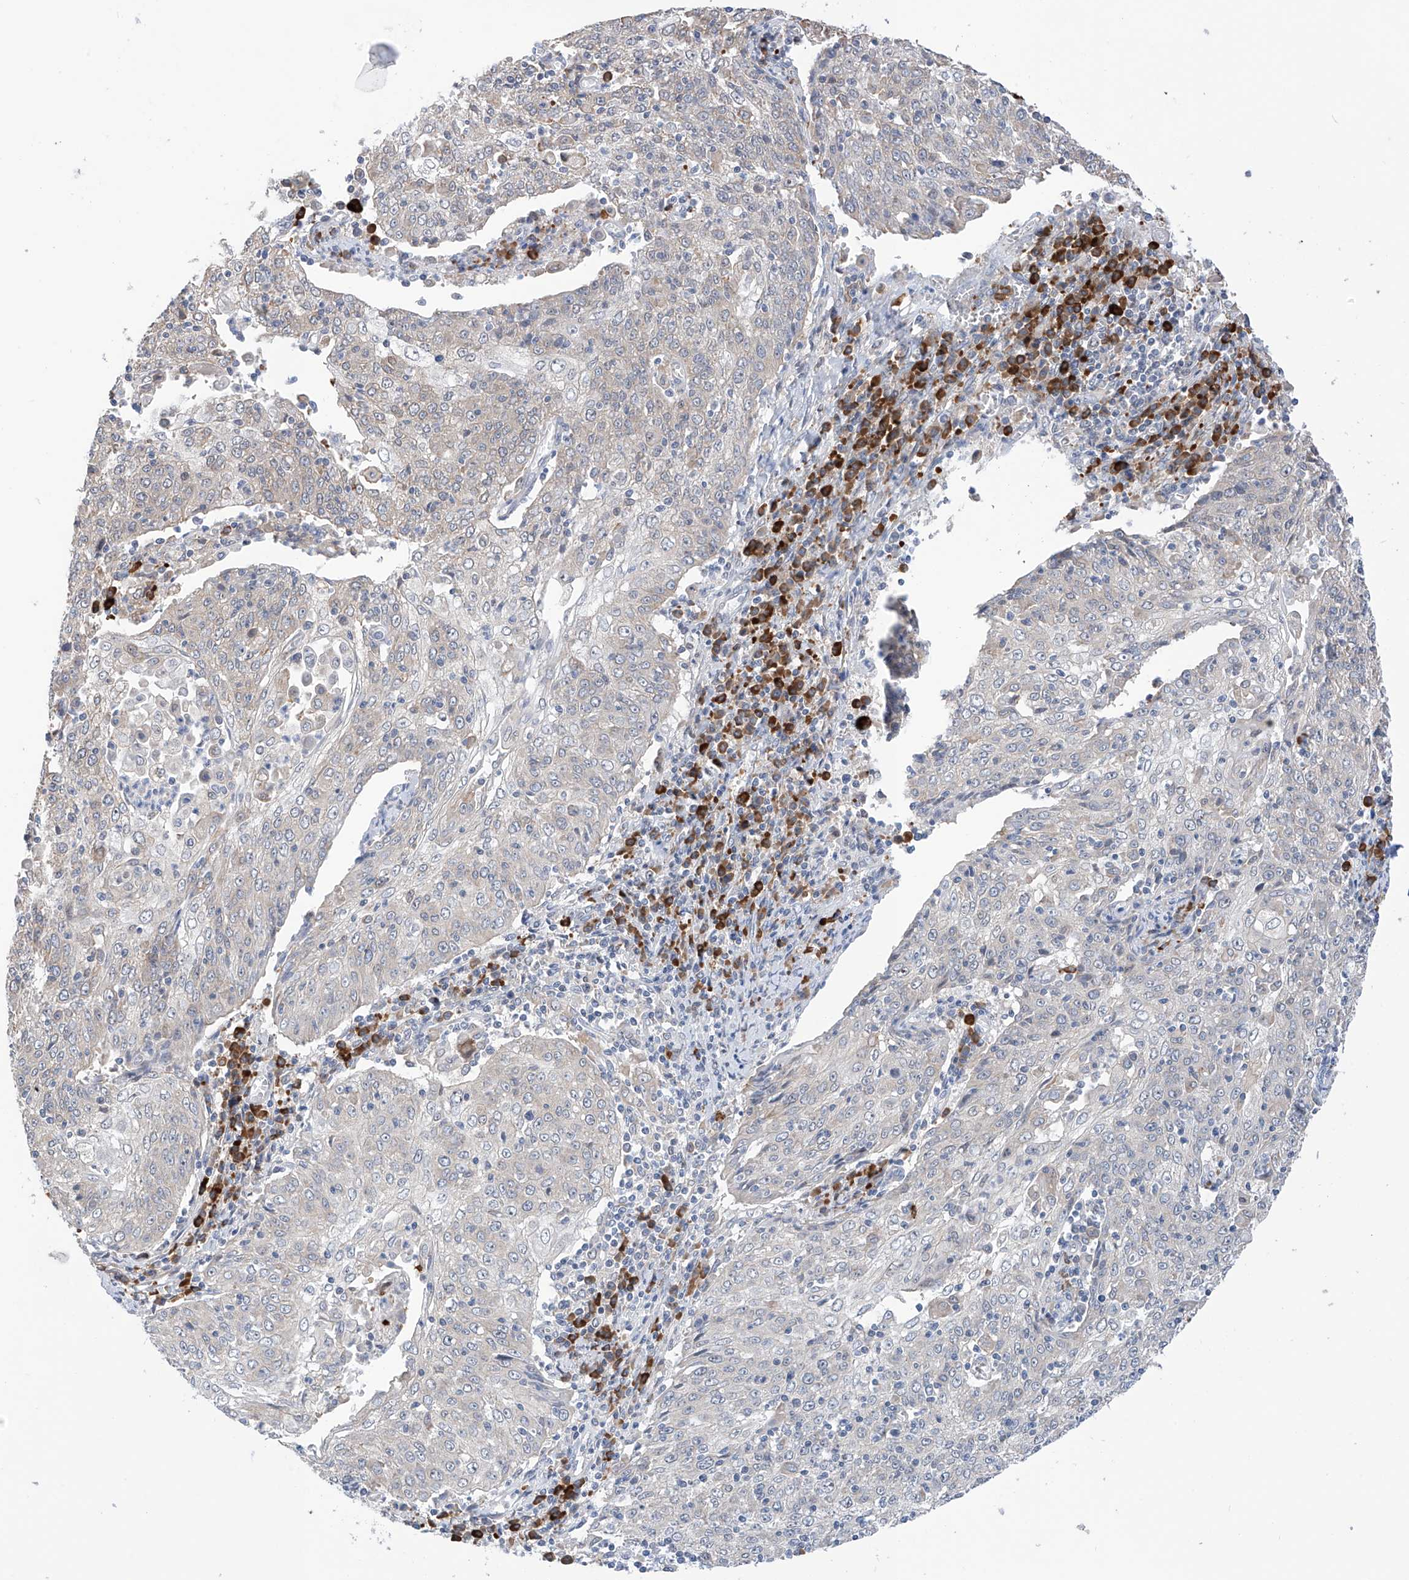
{"staining": {"intensity": "negative", "quantity": "none", "location": "none"}, "tissue": "cervical cancer", "cell_type": "Tumor cells", "image_type": "cancer", "snomed": [{"axis": "morphology", "description": "Squamous cell carcinoma, NOS"}, {"axis": "topography", "description": "Cervix"}], "caption": "DAB (3,3'-diaminobenzidine) immunohistochemical staining of squamous cell carcinoma (cervical) reveals no significant expression in tumor cells. The staining was performed using DAB to visualize the protein expression in brown, while the nuclei were stained in blue with hematoxylin (Magnification: 20x).", "gene": "REC8", "patient": {"sex": "female", "age": 48}}